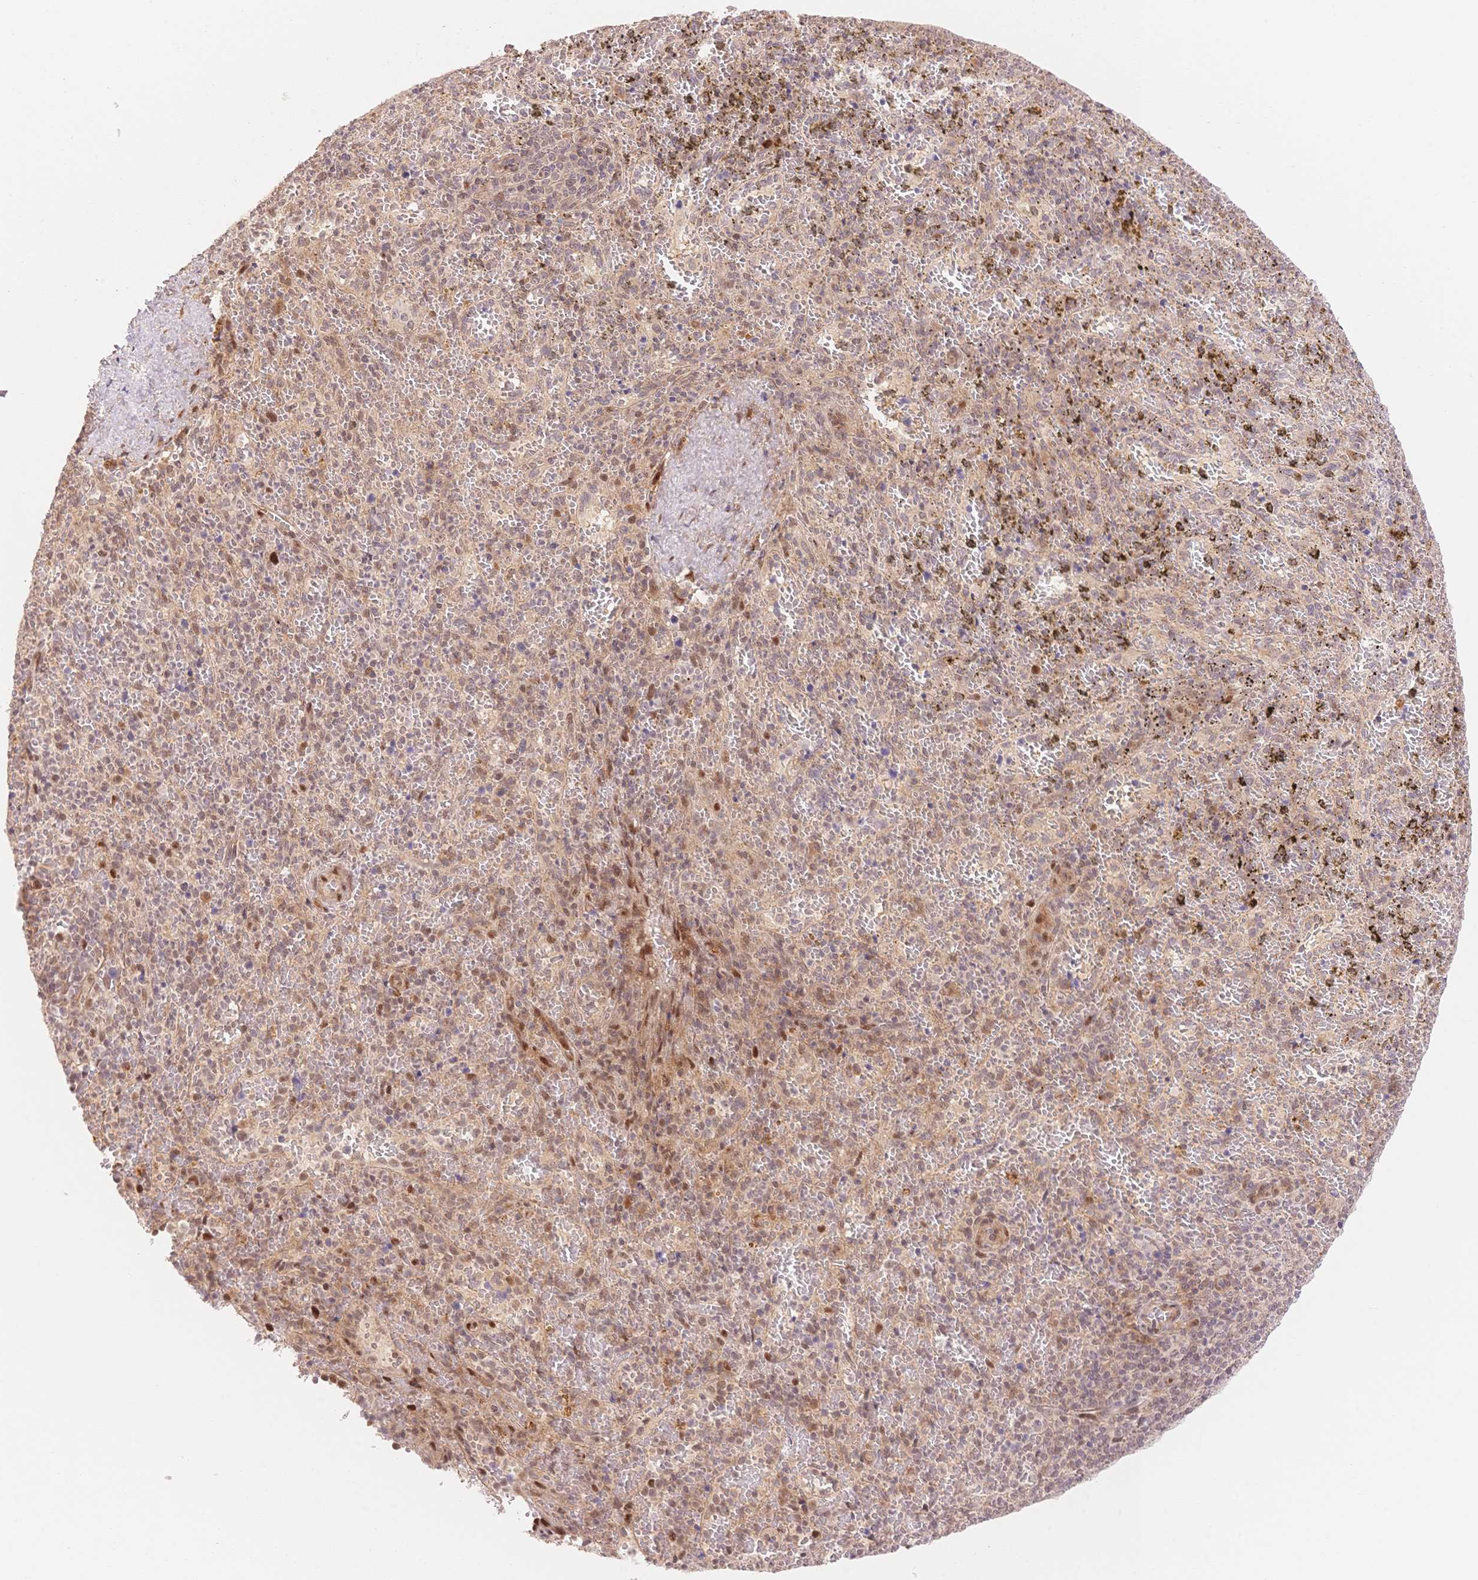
{"staining": {"intensity": "weak", "quantity": "25%-75%", "location": "nuclear"}, "tissue": "spleen", "cell_type": "Cells in red pulp", "image_type": "normal", "snomed": [{"axis": "morphology", "description": "Normal tissue, NOS"}, {"axis": "topography", "description": "Spleen"}], "caption": "An IHC photomicrograph of benign tissue is shown. Protein staining in brown labels weak nuclear positivity in spleen within cells in red pulp.", "gene": "STK39", "patient": {"sex": "female", "age": 50}}